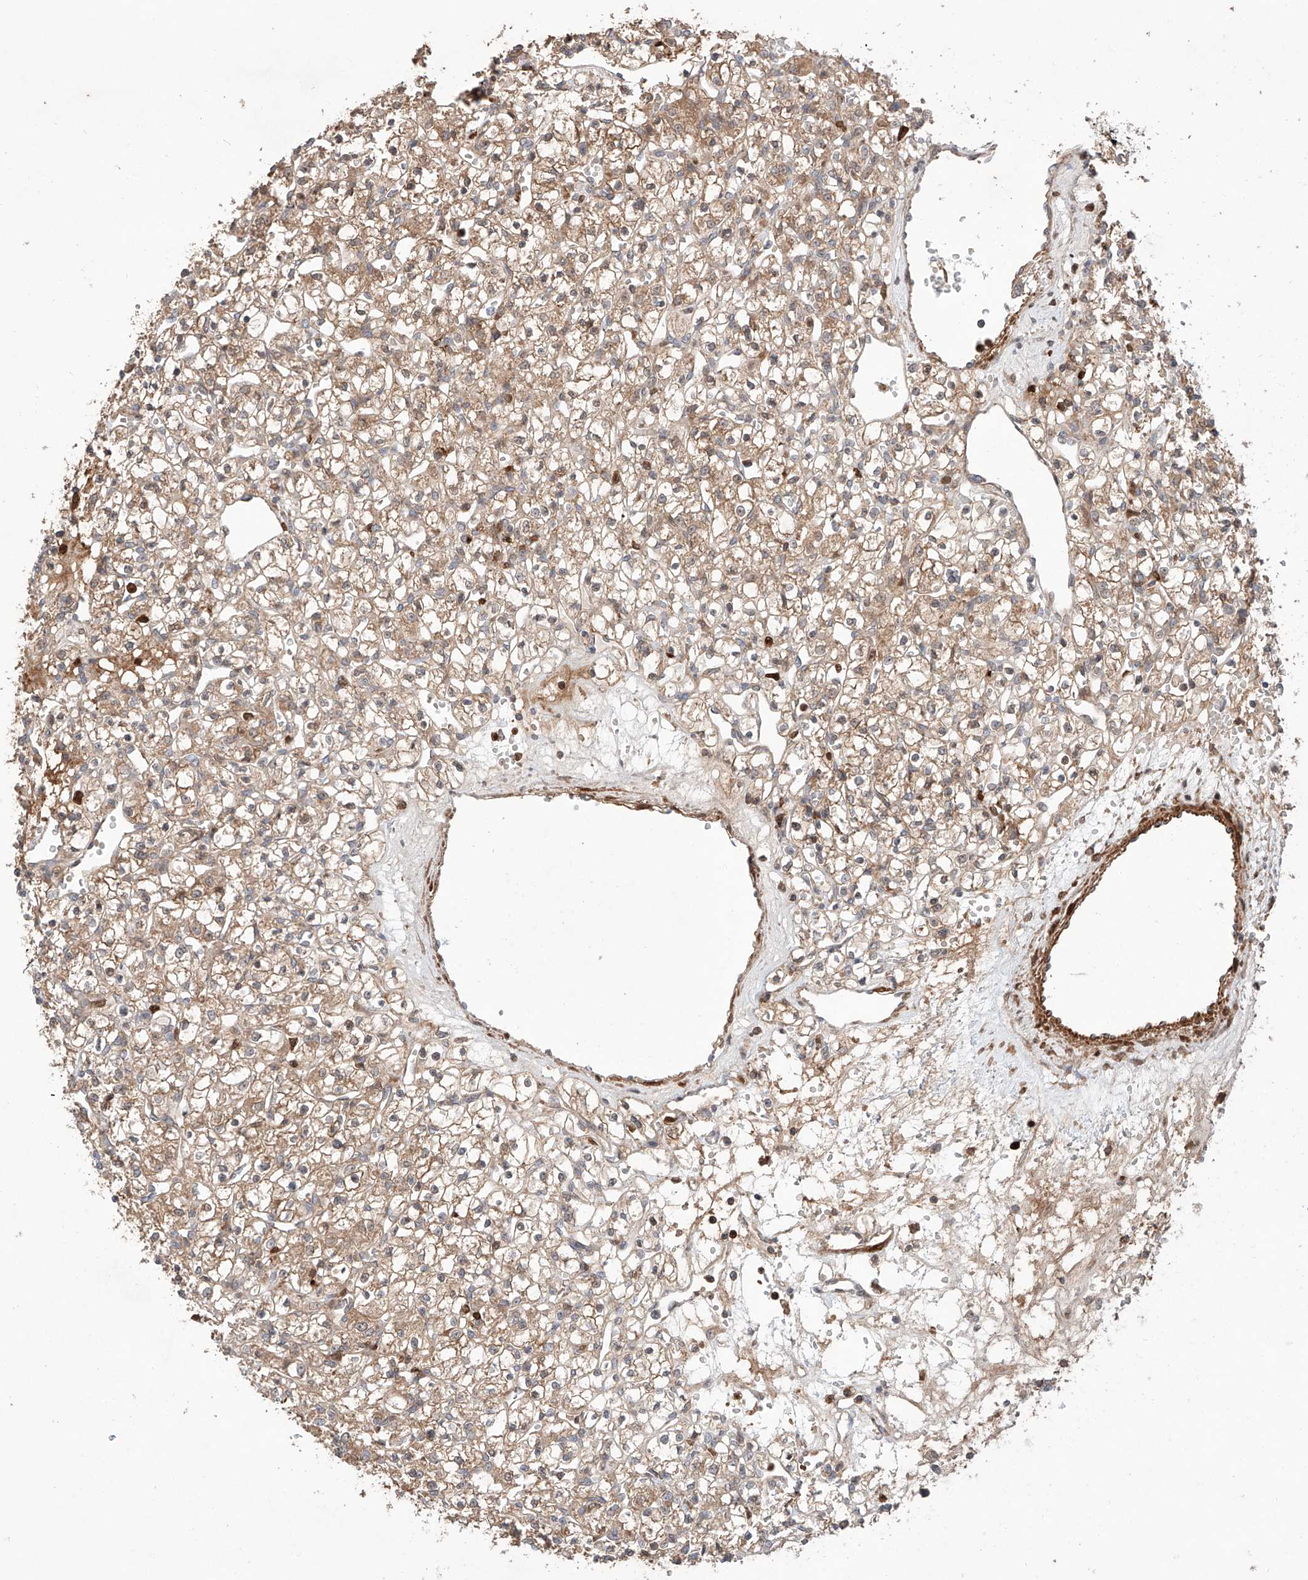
{"staining": {"intensity": "weak", "quantity": ">75%", "location": "cytoplasmic/membranous"}, "tissue": "renal cancer", "cell_type": "Tumor cells", "image_type": "cancer", "snomed": [{"axis": "morphology", "description": "Adenocarcinoma, NOS"}, {"axis": "topography", "description": "Kidney"}], "caption": "Immunohistochemical staining of human adenocarcinoma (renal) reveals low levels of weak cytoplasmic/membranous protein expression in about >75% of tumor cells.", "gene": "IGSF22", "patient": {"sex": "female", "age": 59}}